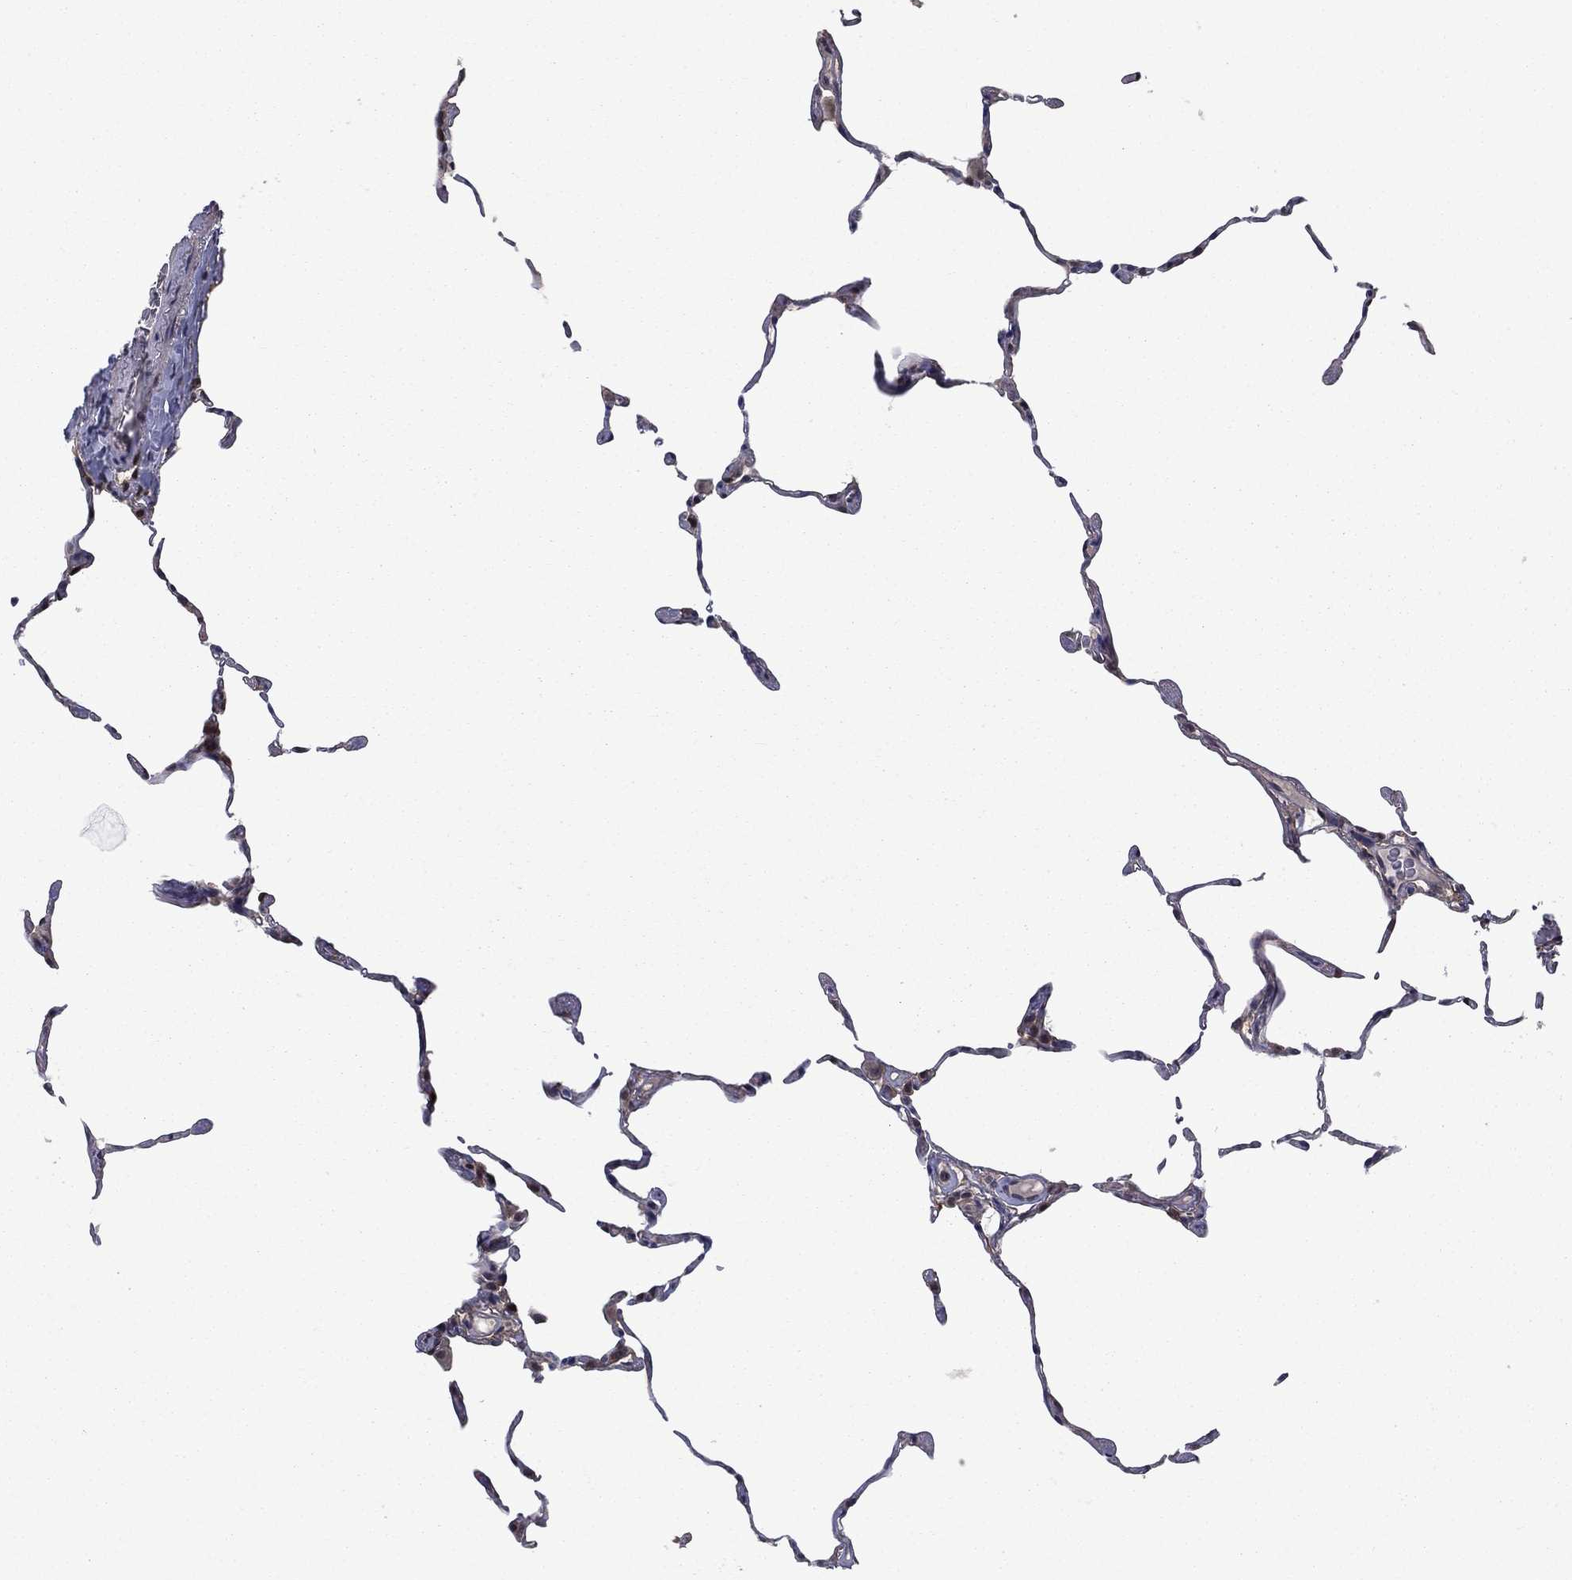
{"staining": {"intensity": "negative", "quantity": "none", "location": "none"}, "tissue": "lung", "cell_type": "Alveolar cells", "image_type": "normal", "snomed": [{"axis": "morphology", "description": "Normal tissue, NOS"}, {"axis": "topography", "description": "Lung"}], "caption": "IHC image of unremarkable lung: lung stained with DAB shows no significant protein staining in alveolar cells.", "gene": "CBR1", "patient": {"sex": "female", "age": 57}}